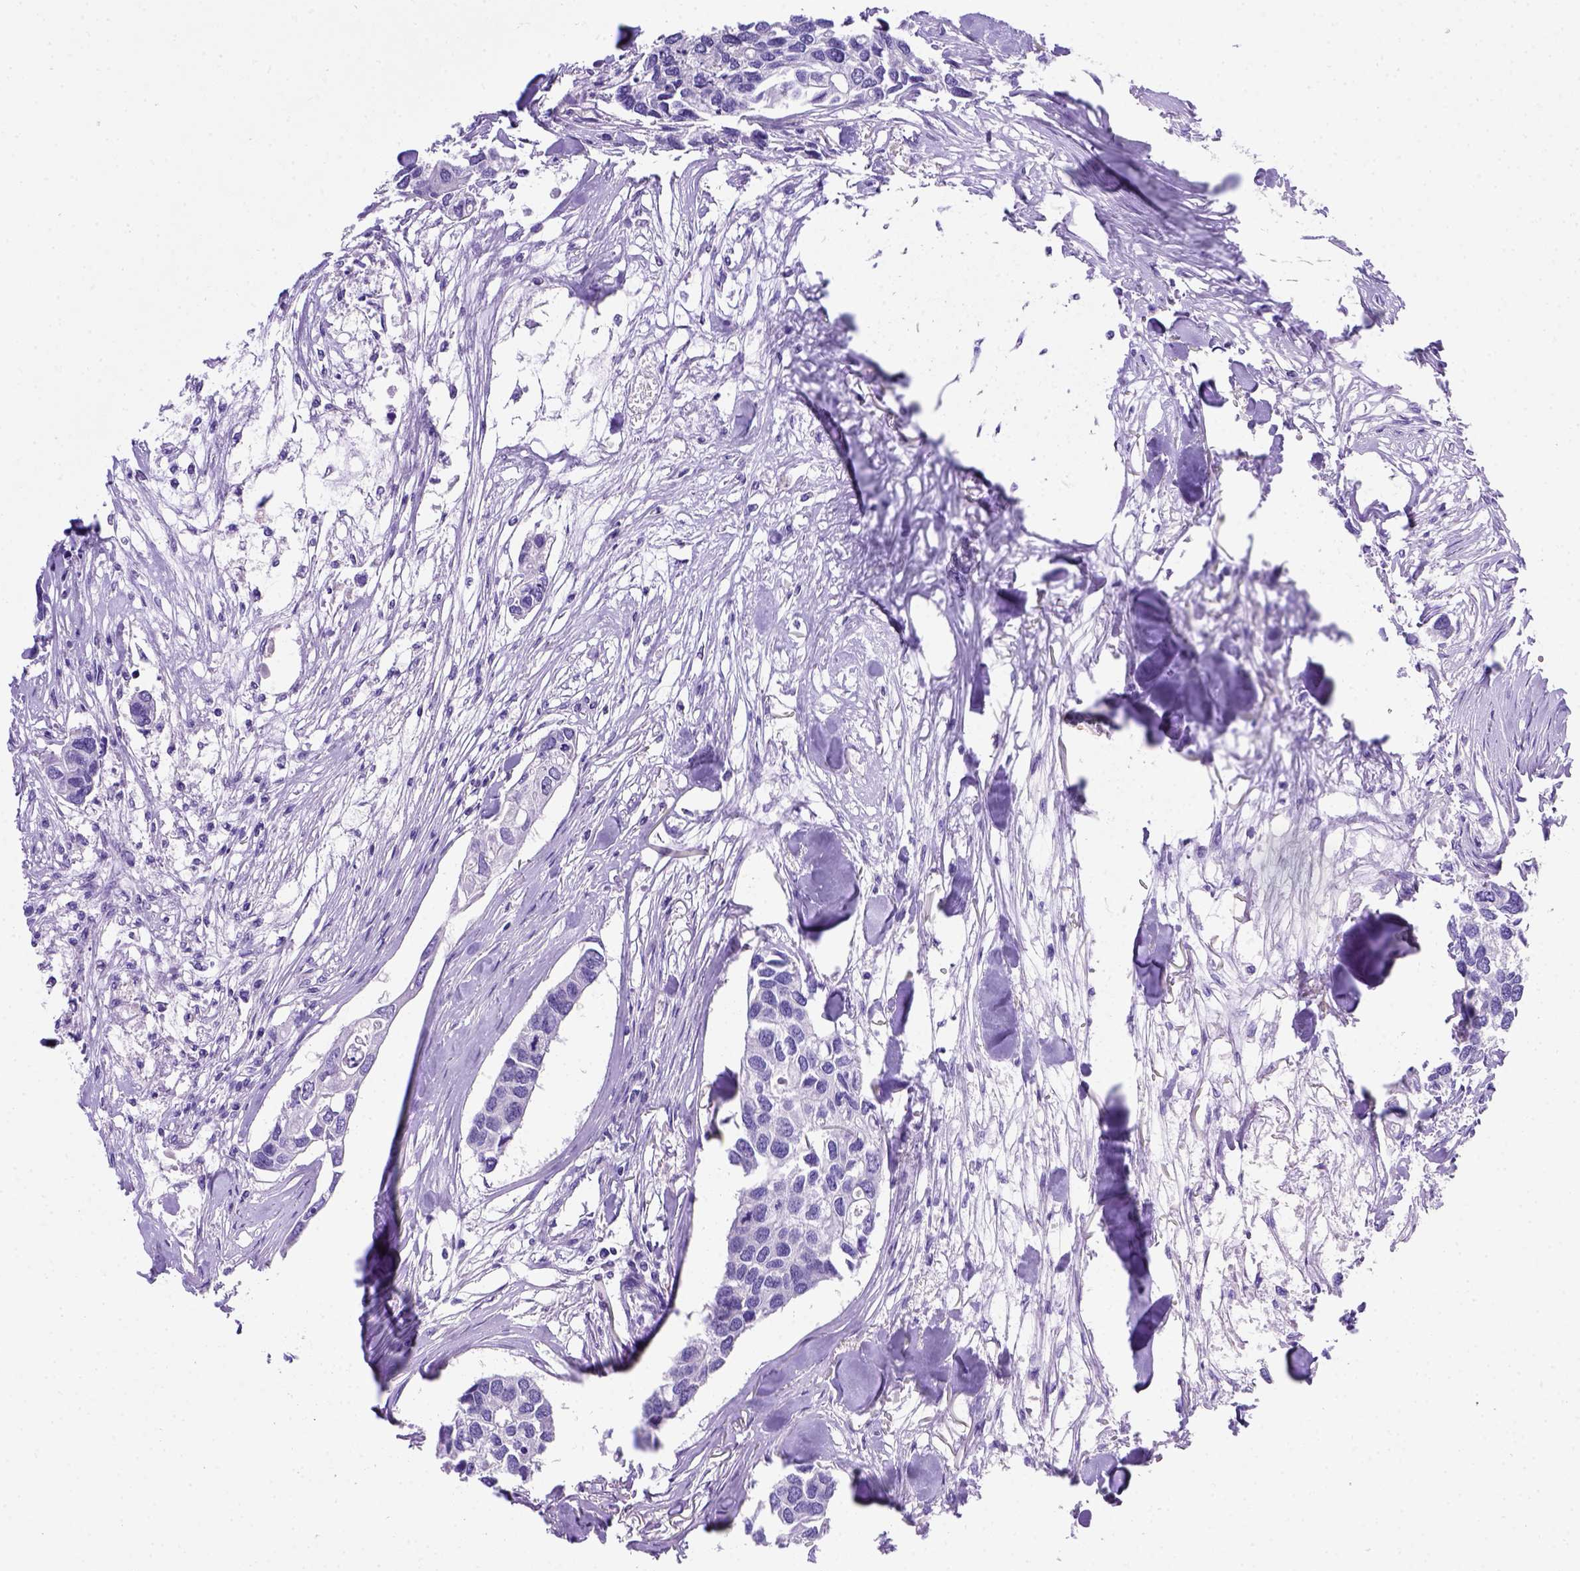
{"staining": {"intensity": "negative", "quantity": "none", "location": "none"}, "tissue": "breast cancer", "cell_type": "Tumor cells", "image_type": "cancer", "snomed": [{"axis": "morphology", "description": "Duct carcinoma"}, {"axis": "topography", "description": "Breast"}], "caption": "Immunohistochemistry of human breast cancer (invasive ductal carcinoma) shows no positivity in tumor cells.", "gene": "FOXI1", "patient": {"sex": "female", "age": 83}}